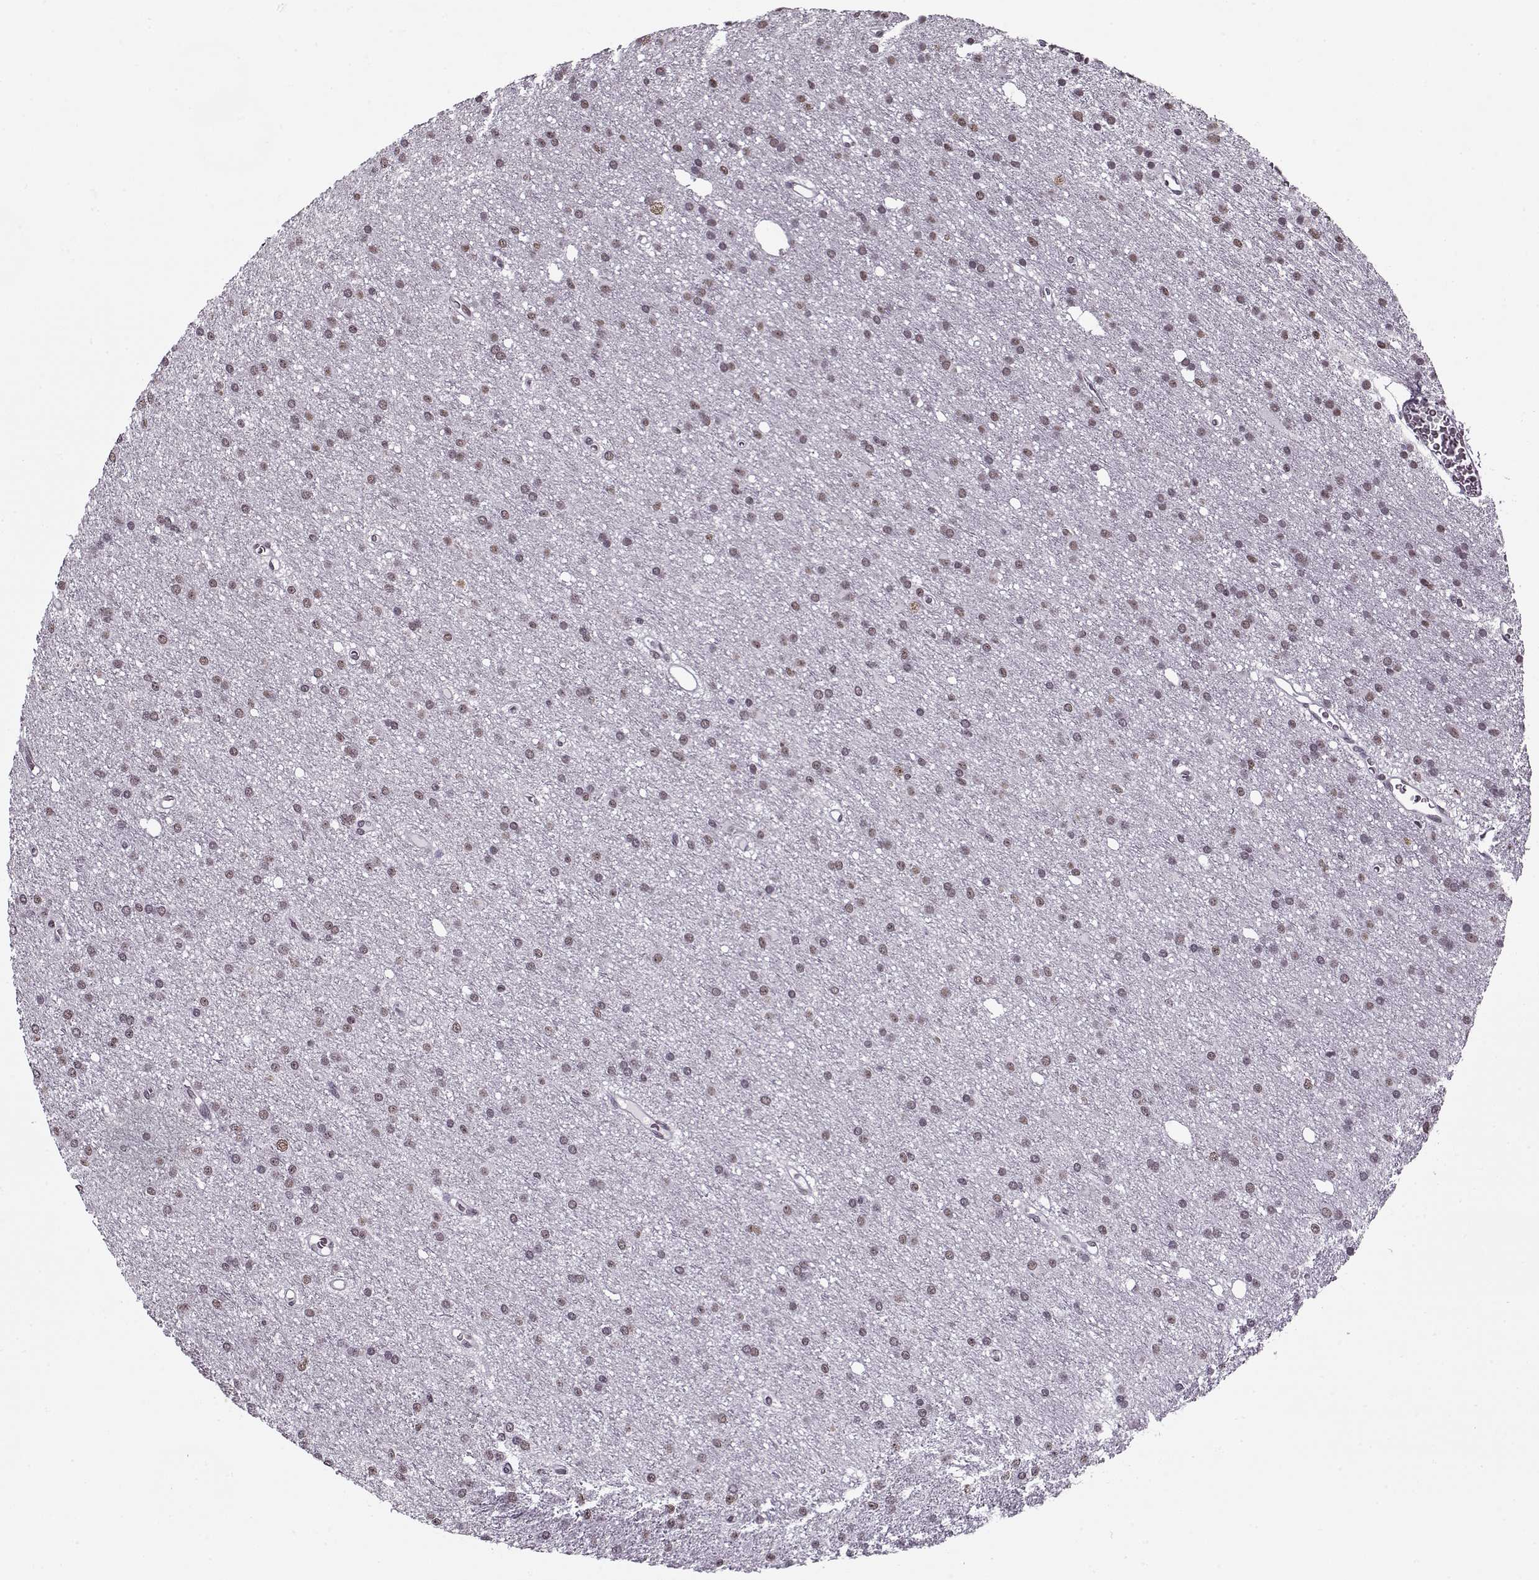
{"staining": {"intensity": "negative", "quantity": "none", "location": "none"}, "tissue": "glioma", "cell_type": "Tumor cells", "image_type": "cancer", "snomed": [{"axis": "morphology", "description": "Glioma, malignant, Low grade"}, {"axis": "topography", "description": "Brain"}], "caption": "Immunohistochemistry of human glioma displays no staining in tumor cells.", "gene": "PRMT8", "patient": {"sex": "male", "age": 27}}